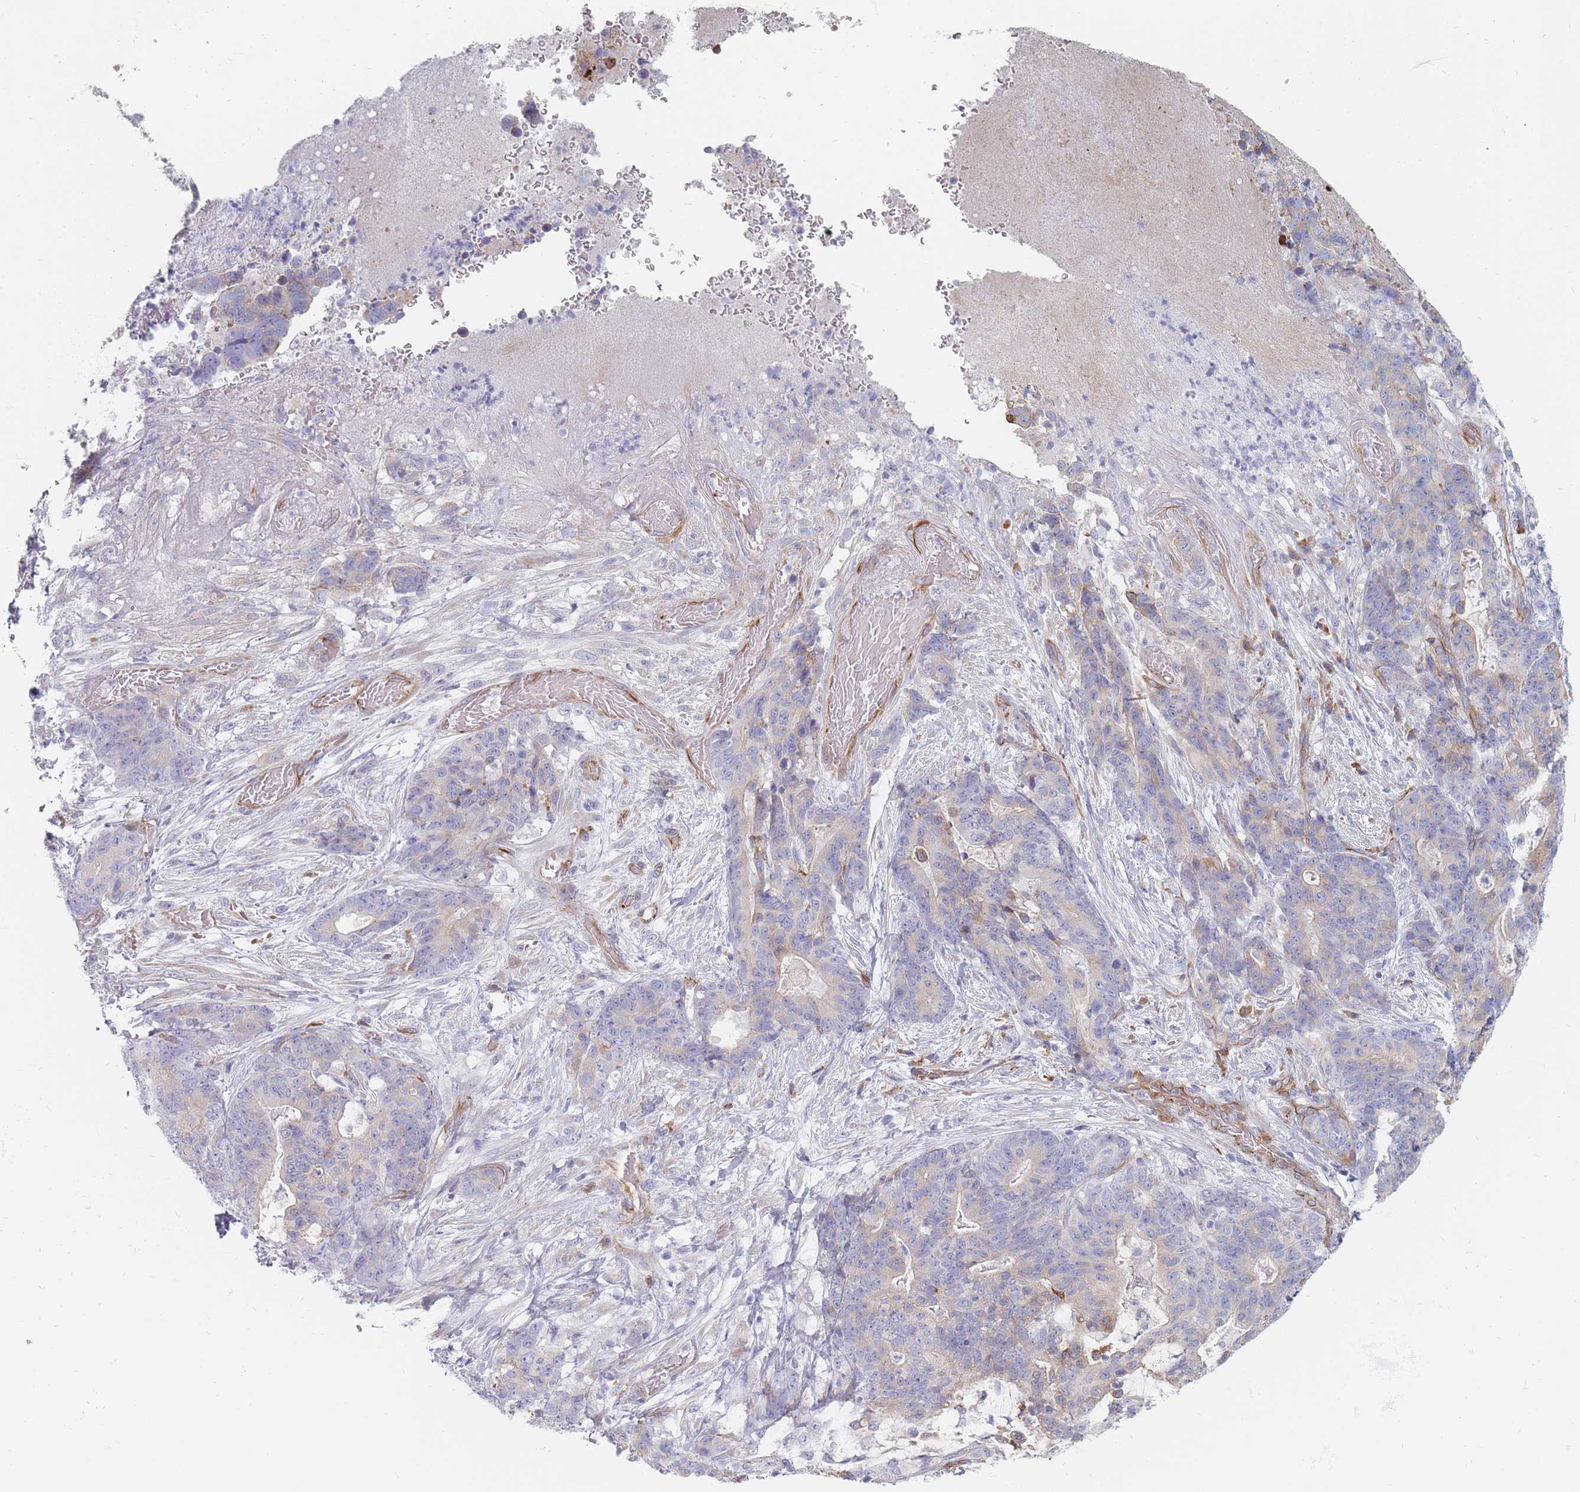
{"staining": {"intensity": "negative", "quantity": "none", "location": "none"}, "tissue": "stomach cancer", "cell_type": "Tumor cells", "image_type": "cancer", "snomed": [{"axis": "morphology", "description": "Normal tissue, NOS"}, {"axis": "morphology", "description": "Adenocarcinoma, NOS"}, {"axis": "topography", "description": "Stomach"}], "caption": "Immunohistochemistry image of stomach cancer stained for a protein (brown), which displays no positivity in tumor cells. Brightfield microscopy of immunohistochemistry stained with DAB (3,3'-diaminobenzidine) (brown) and hematoxylin (blue), captured at high magnification.", "gene": "ERBIN", "patient": {"sex": "female", "age": 64}}